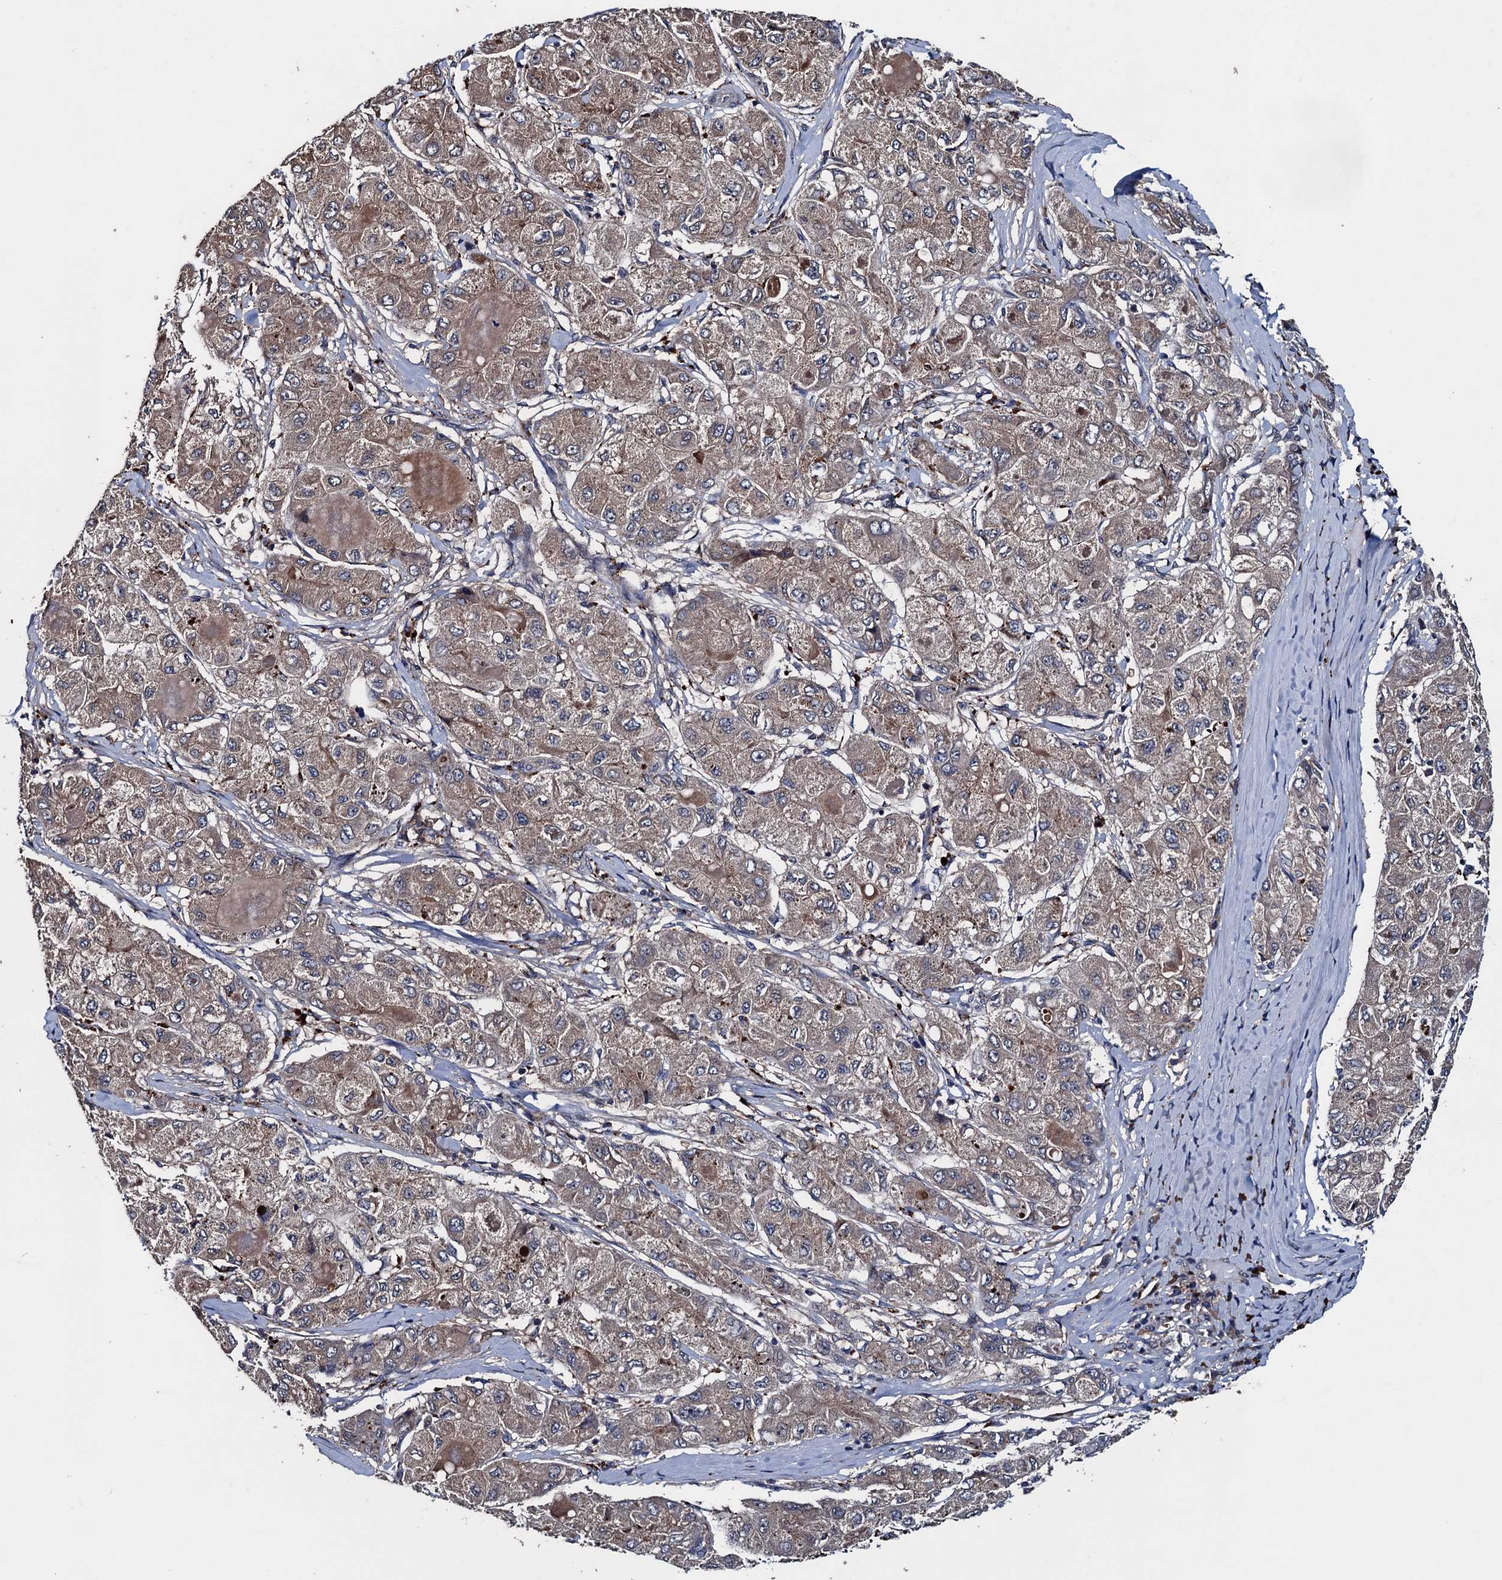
{"staining": {"intensity": "moderate", "quantity": ">75%", "location": "cytoplasmic/membranous"}, "tissue": "liver cancer", "cell_type": "Tumor cells", "image_type": "cancer", "snomed": [{"axis": "morphology", "description": "Carcinoma, Hepatocellular, NOS"}, {"axis": "topography", "description": "Liver"}], "caption": "Brown immunohistochemical staining in human liver cancer (hepatocellular carcinoma) reveals moderate cytoplasmic/membranous staining in about >75% of tumor cells.", "gene": "BLTP3B", "patient": {"sex": "male", "age": 80}}